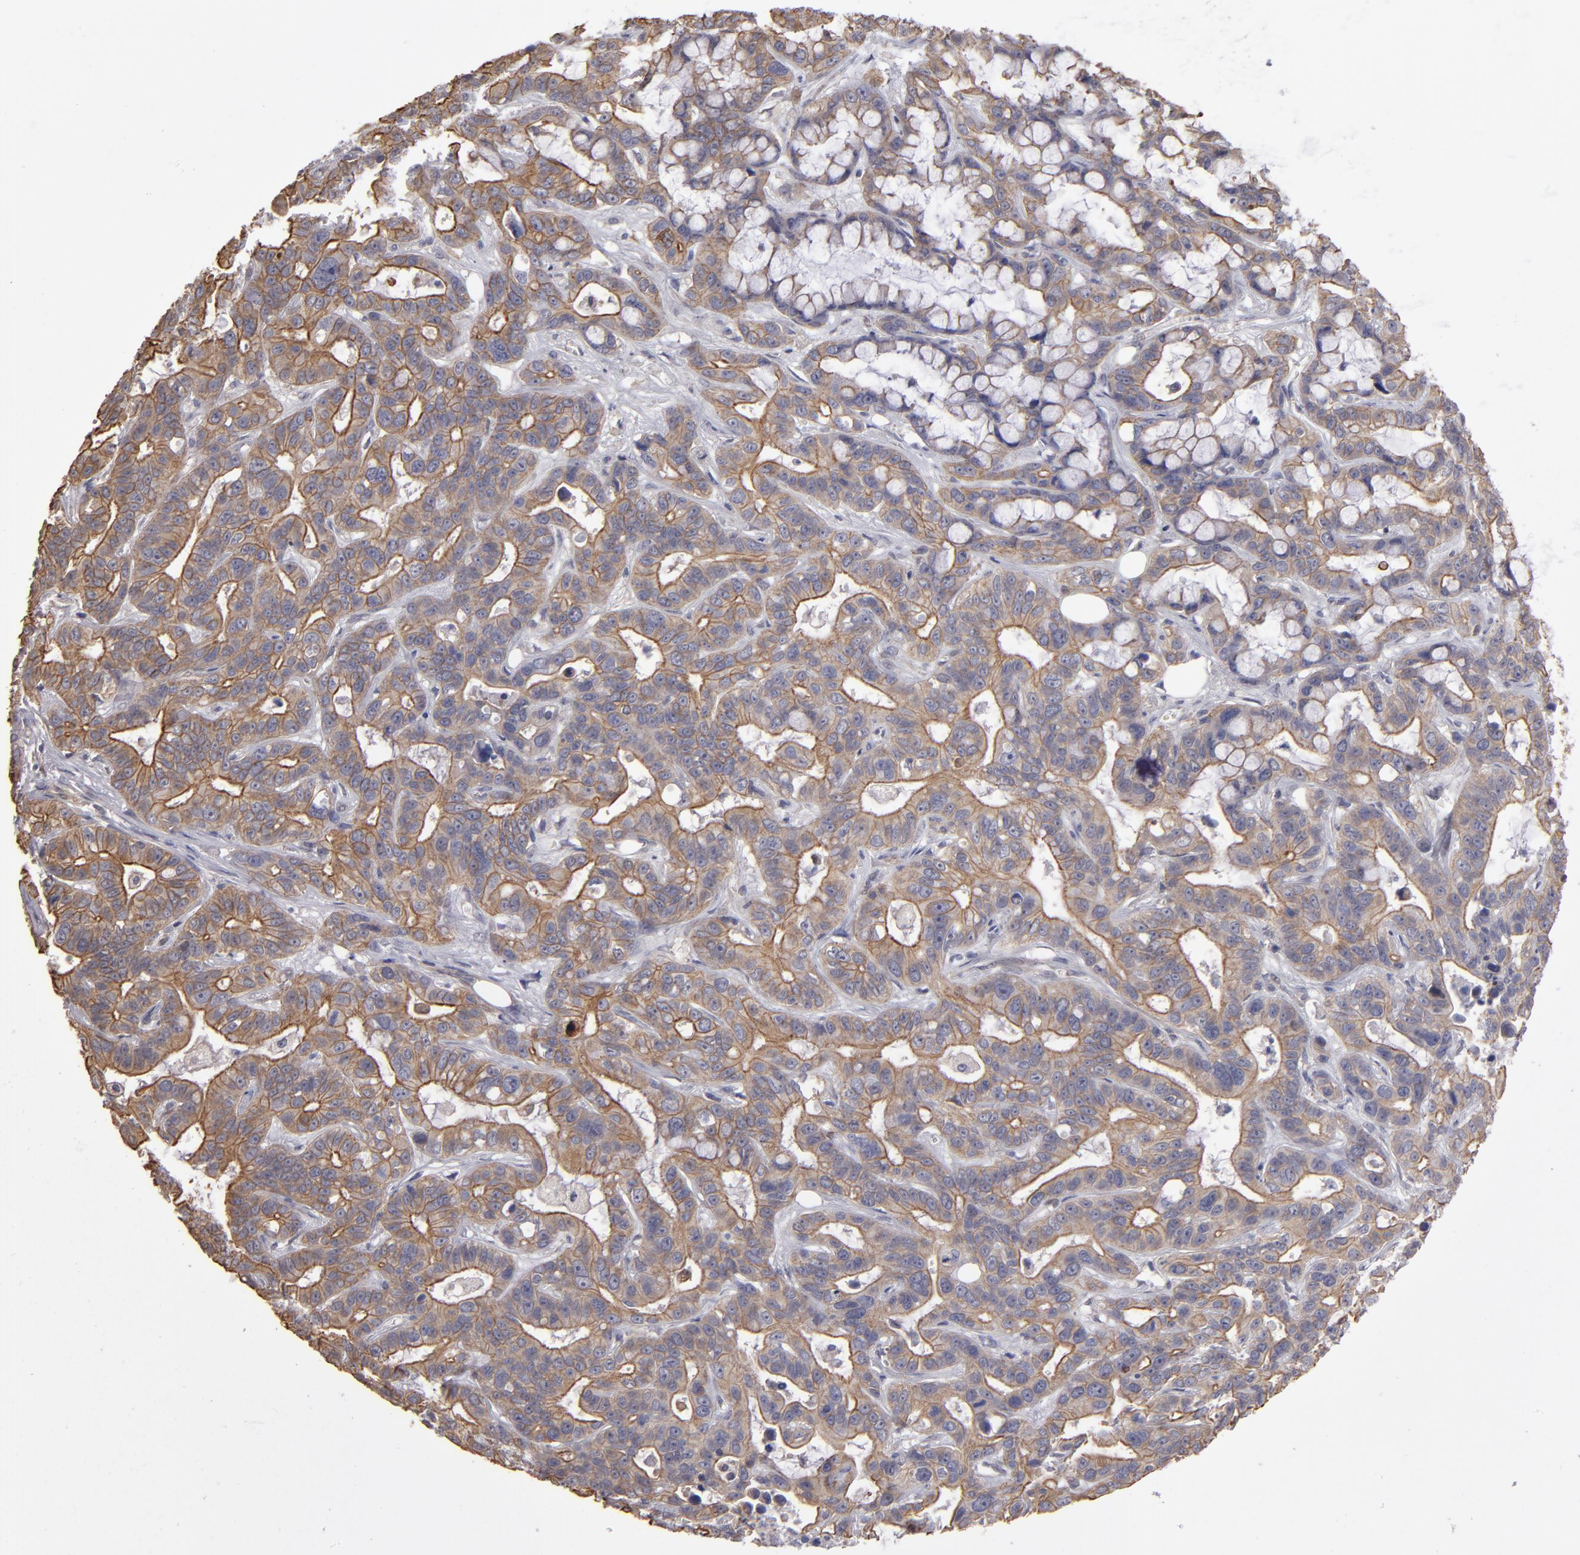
{"staining": {"intensity": "moderate", "quantity": ">75%", "location": "cytoplasmic/membranous"}, "tissue": "liver cancer", "cell_type": "Tumor cells", "image_type": "cancer", "snomed": [{"axis": "morphology", "description": "Cholangiocarcinoma"}, {"axis": "topography", "description": "Liver"}], "caption": "Liver cancer (cholangiocarcinoma) stained with a brown dye demonstrates moderate cytoplasmic/membranous positive expression in about >75% of tumor cells.", "gene": "NDRG2", "patient": {"sex": "female", "age": 65}}